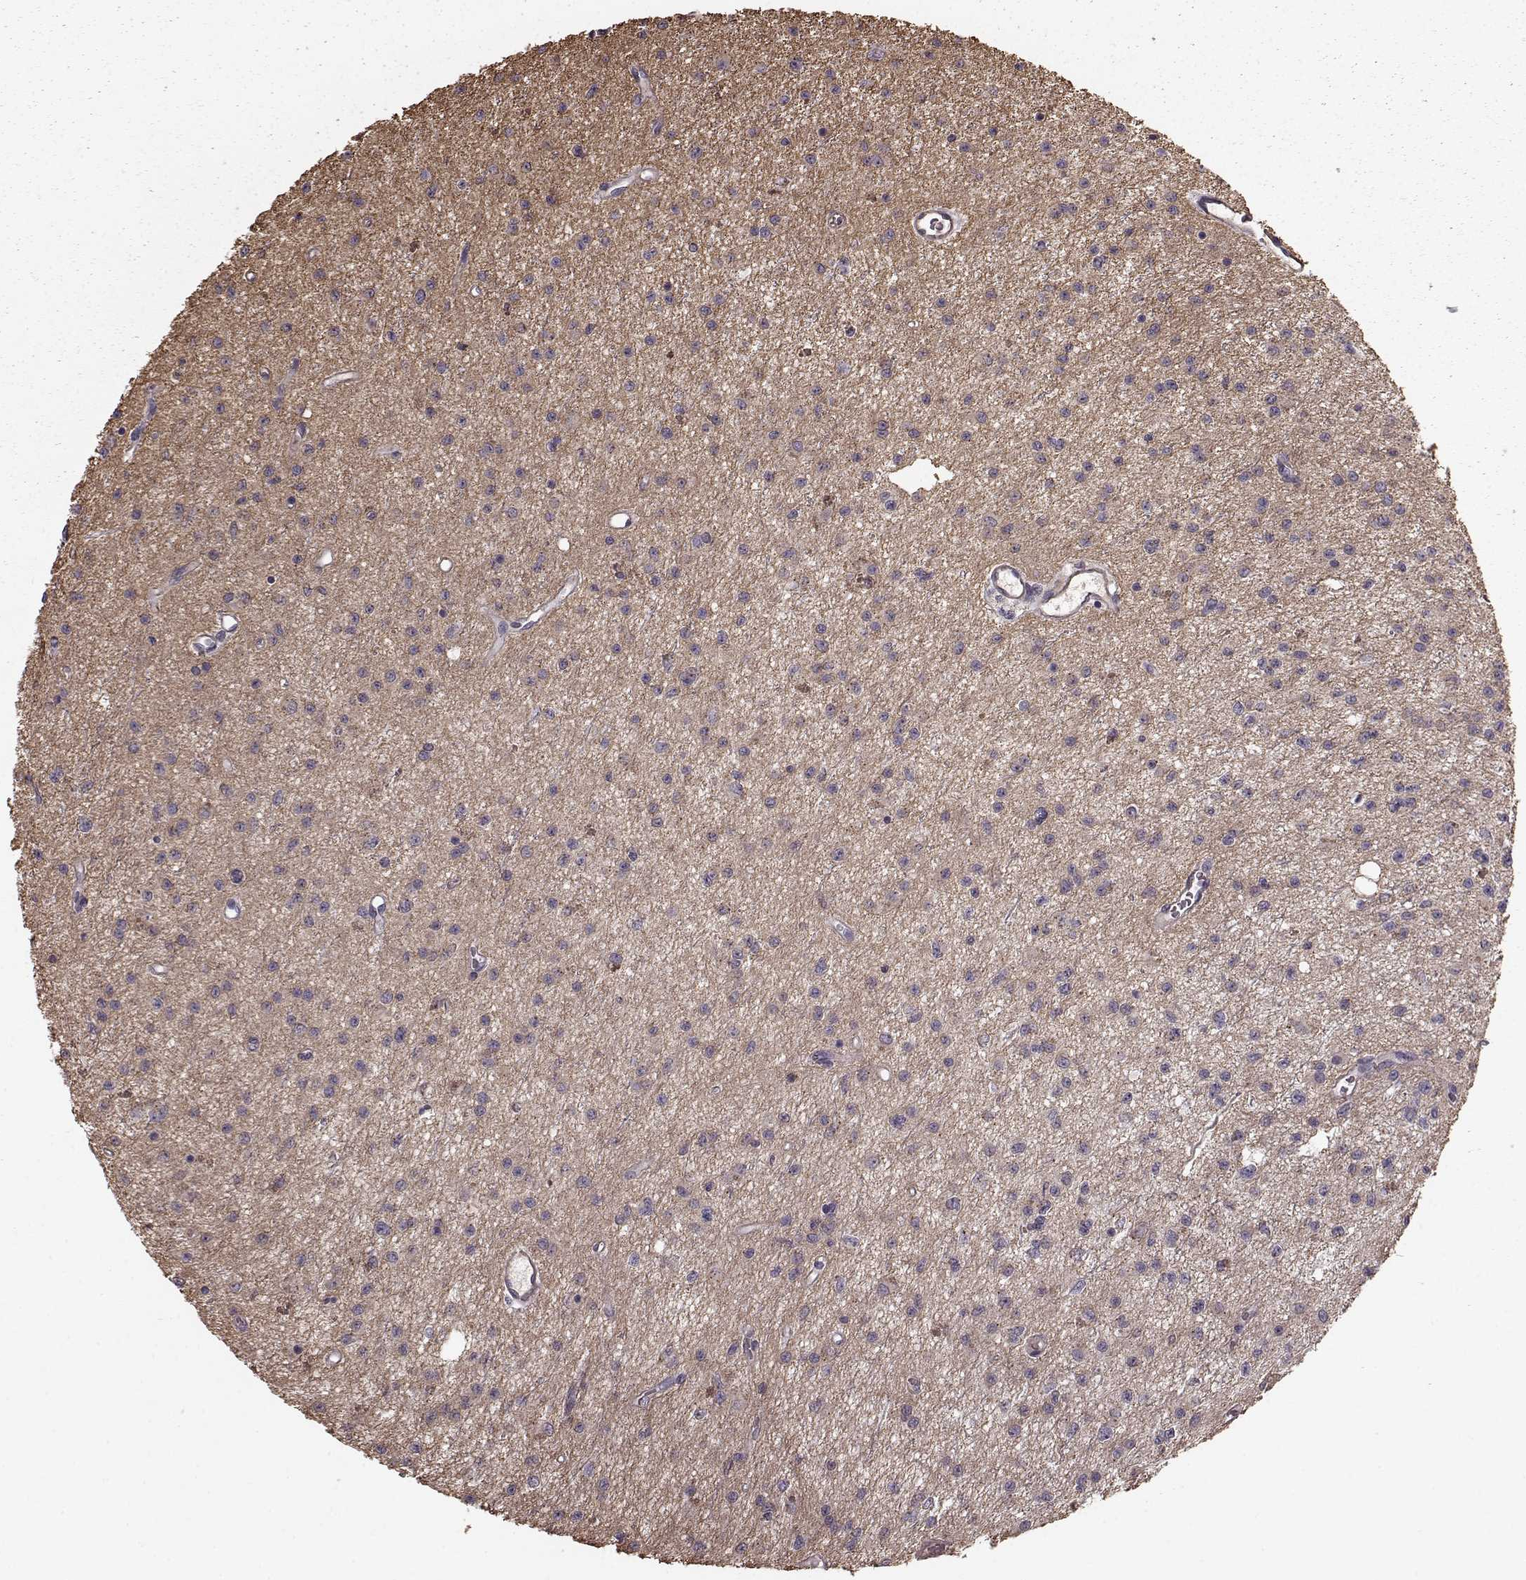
{"staining": {"intensity": "weak", "quantity": ">75%", "location": "cytoplasmic/membranous"}, "tissue": "glioma", "cell_type": "Tumor cells", "image_type": "cancer", "snomed": [{"axis": "morphology", "description": "Glioma, malignant, Low grade"}, {"axis": "topography", "description": "Brain"}], "caption": "Protein expression analysis of human glioma reveals weak cytoplasmic/membranous staining in approximately >75% of tumor cells.", "gene": "NTF3", "patient": {"sex": "female", "age": 45}}